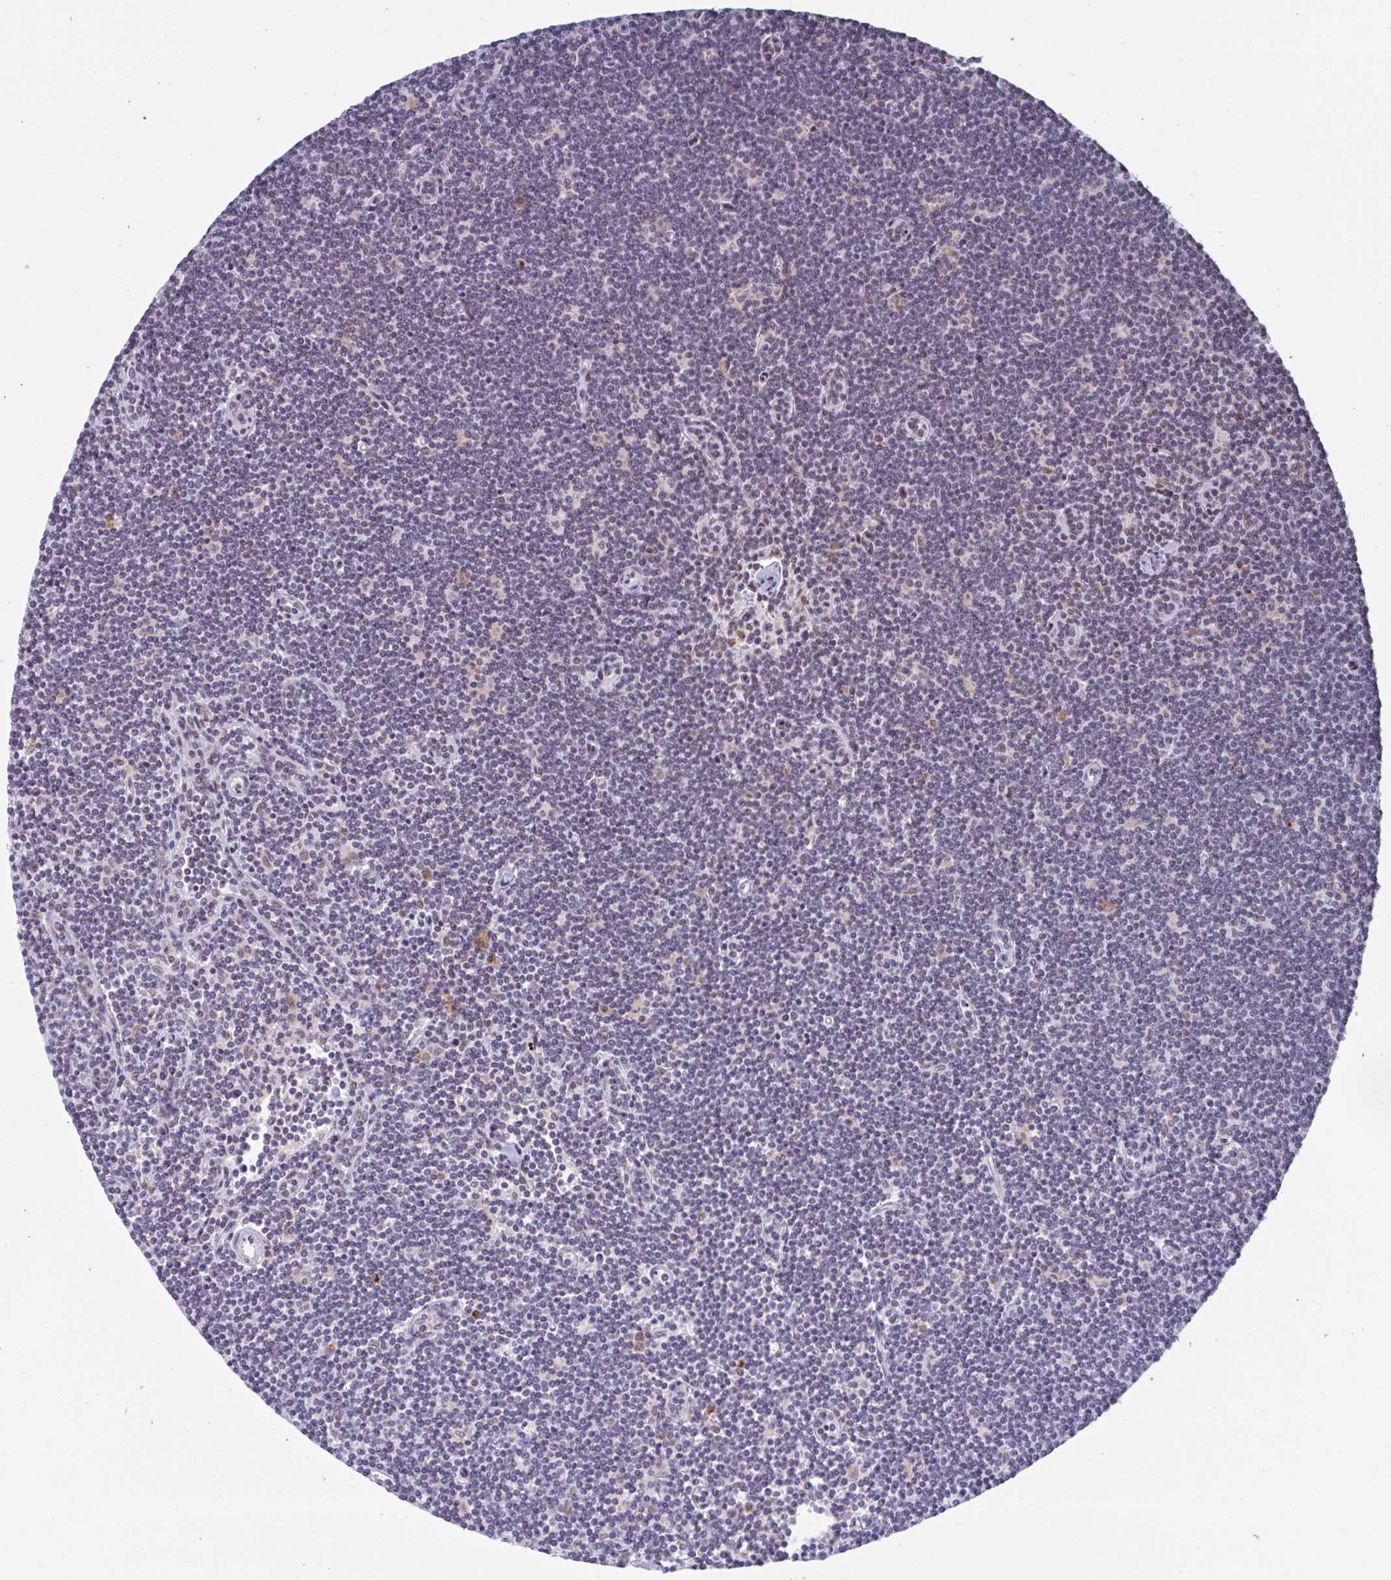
{"staining": {"intensity": "negative", "quantity": "none", "location": "none"}, "tissue": "lymphoma", "cell_type": "Tumor cells", "image_type": "cancer", "snomed": [{"axis": "morphology", "description": "Malignant lymphoma, non-Hodgkin's type, Low grade"}, {"axis": "topography", "description": "Lymph node"}], "caption": "Malignant lymphoma, non-Hodgkin's type (low-grade) stained for a protein using immunohistochemistry displays no positivity tumor cells.", "gene": "ZNF607", "patient": {"sex": "female", "age": 73}}